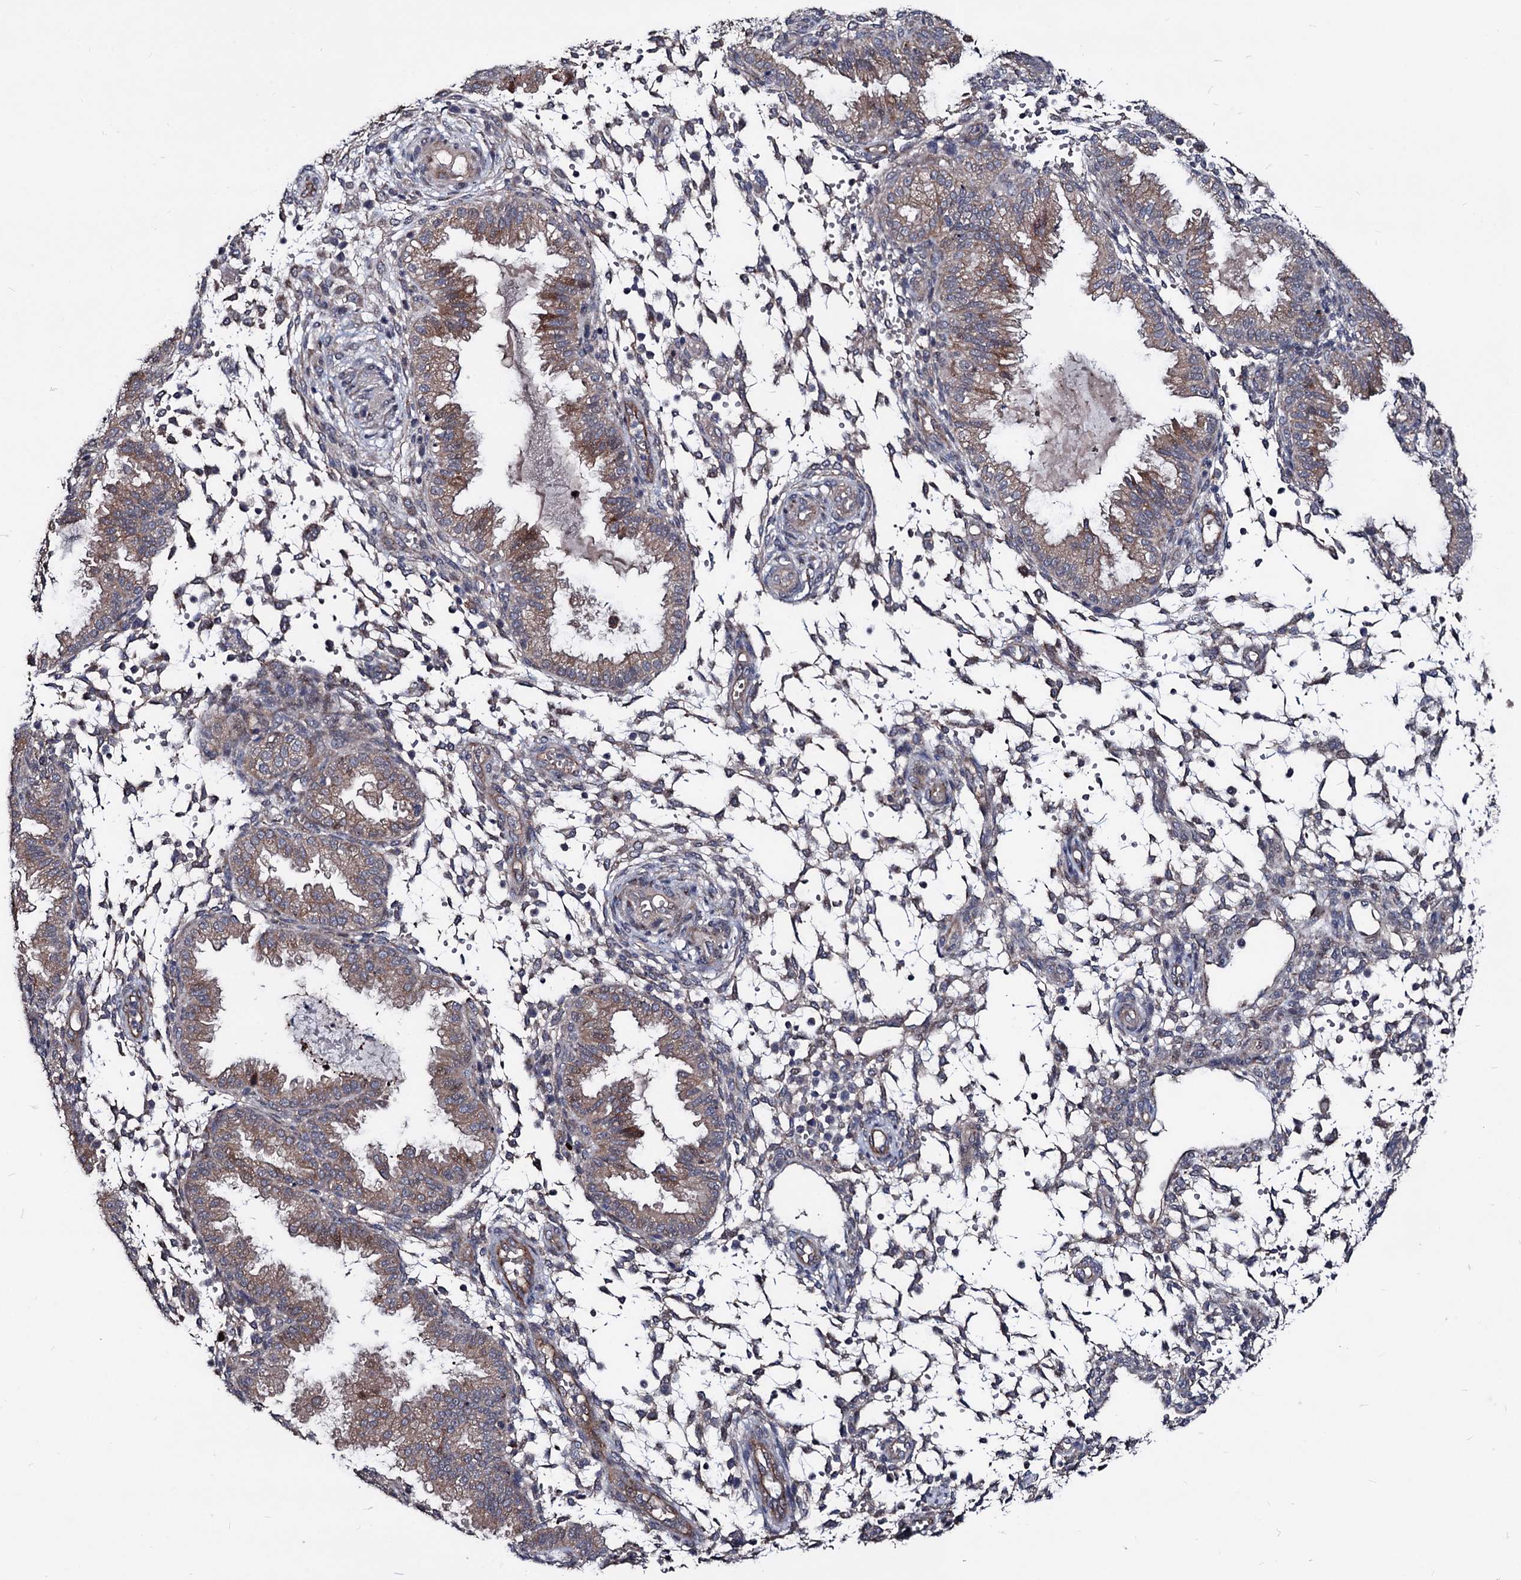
{"staining": {"intensity": "weak", "quantity": "<25%", "location": "cytoplasmic/membranous"}, "tissue": "endometrium", "cell_type": "Cells in endometrial stroma", "image_type": "normal", "snomed": [{"axis": "morphology", "description": "Normal tissue, NOS"}, {"axis": "topography", "description": "Endometrium"}], "caption": "Protein analysis of benign endometrium displays no significant staining in cells in endometrial stroma. Nuclei are stained in blue.", "gene": "SMAGP", "patient": {"sex": "female", "age": 33}}